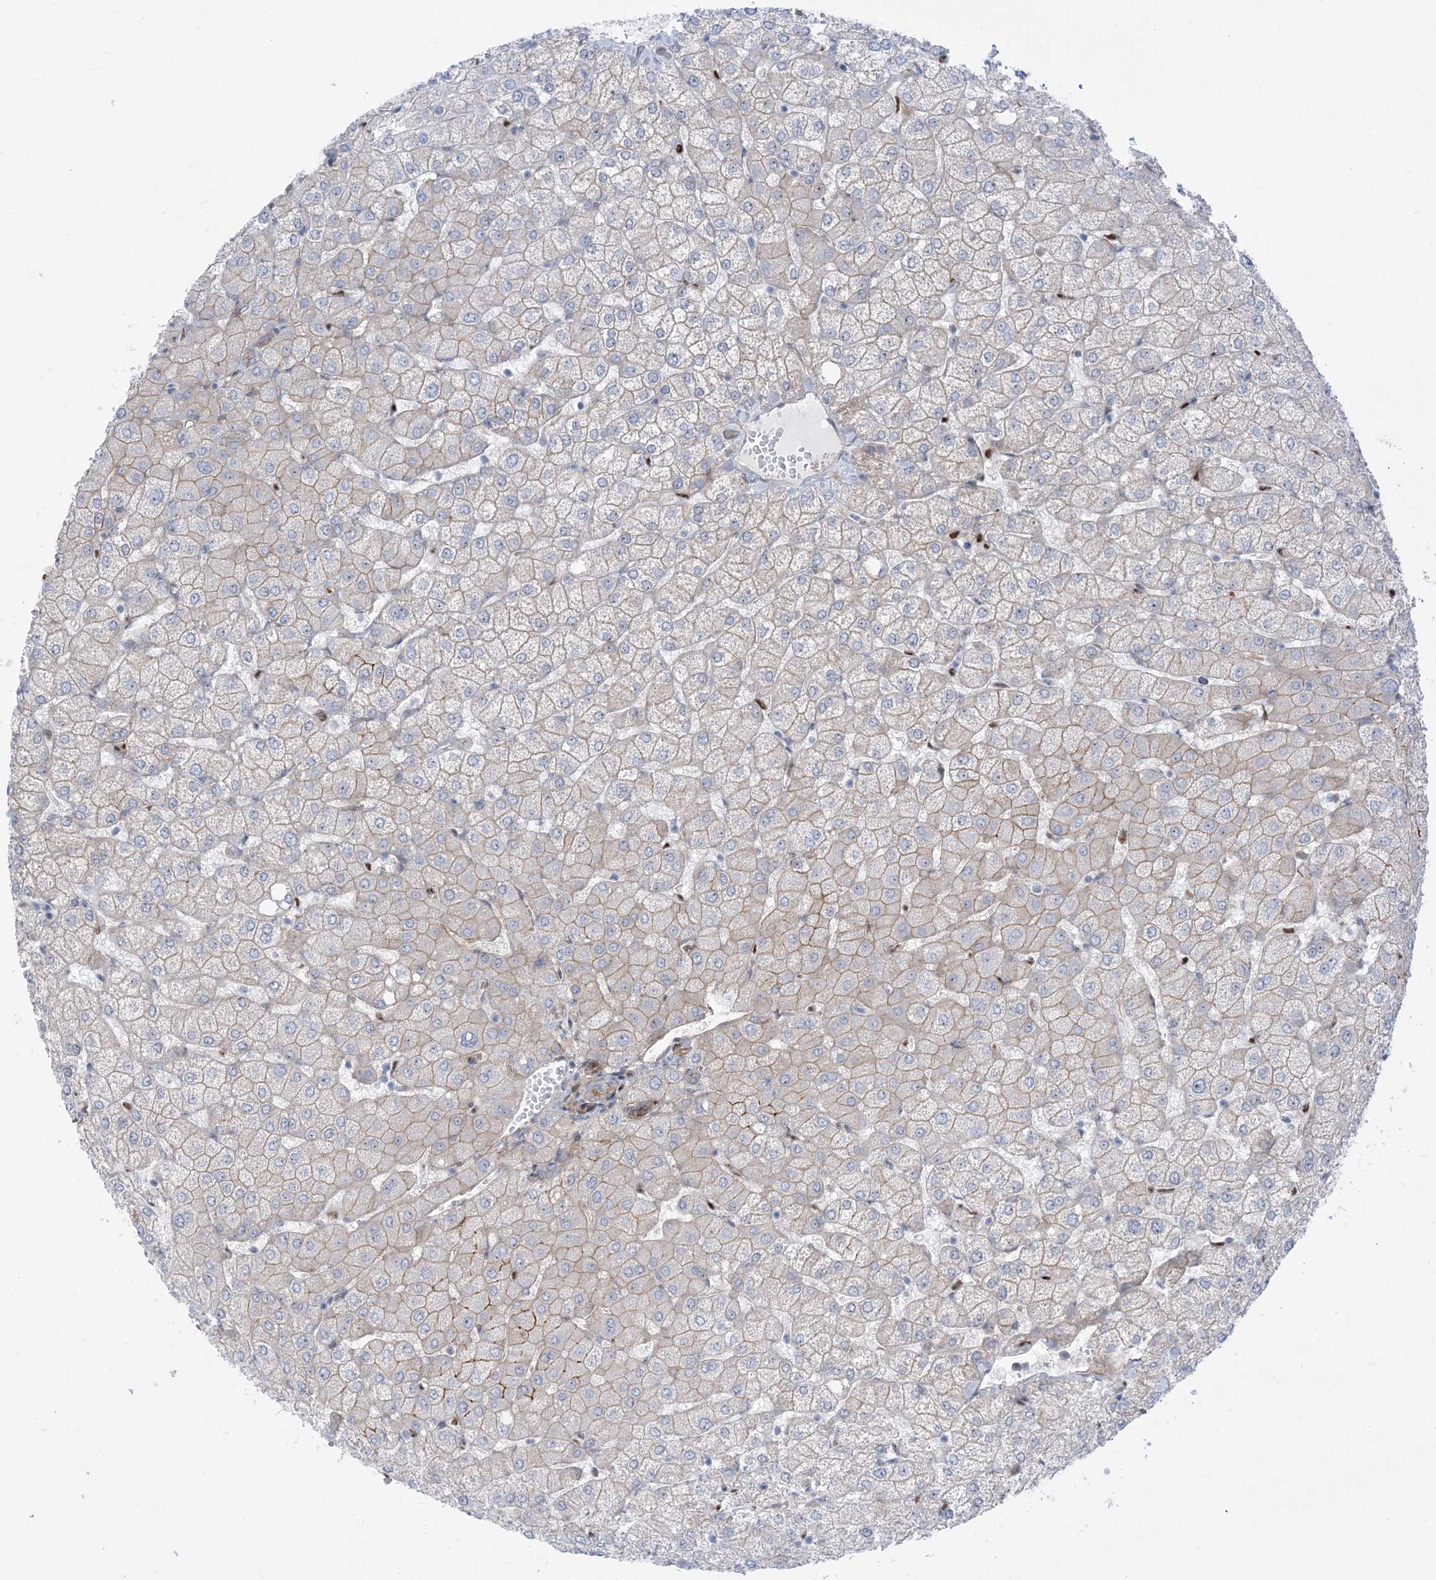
{"staining": {"intensity": "moderate", "quantity": "<25%", "location": "cytoplasmic/membranous"}, "tissue": "liver", "cell_type": "Cholangiocytes", "image_type": "normal", "snomed": [{"axis": "morphology", "description": "Normal tissue, NOS"}, {"axis": "topography", "description": "Liver"}], "caption": "Protein staining of benign liver displays moderate cytoplasmic/membranous expression in approximately <25% of cholangiocytes. (DAB IHC, brown staining for protein, blue staining for nuclei).", "gene": "MARS2", "patient": {"sex": "female", "age": 54}}